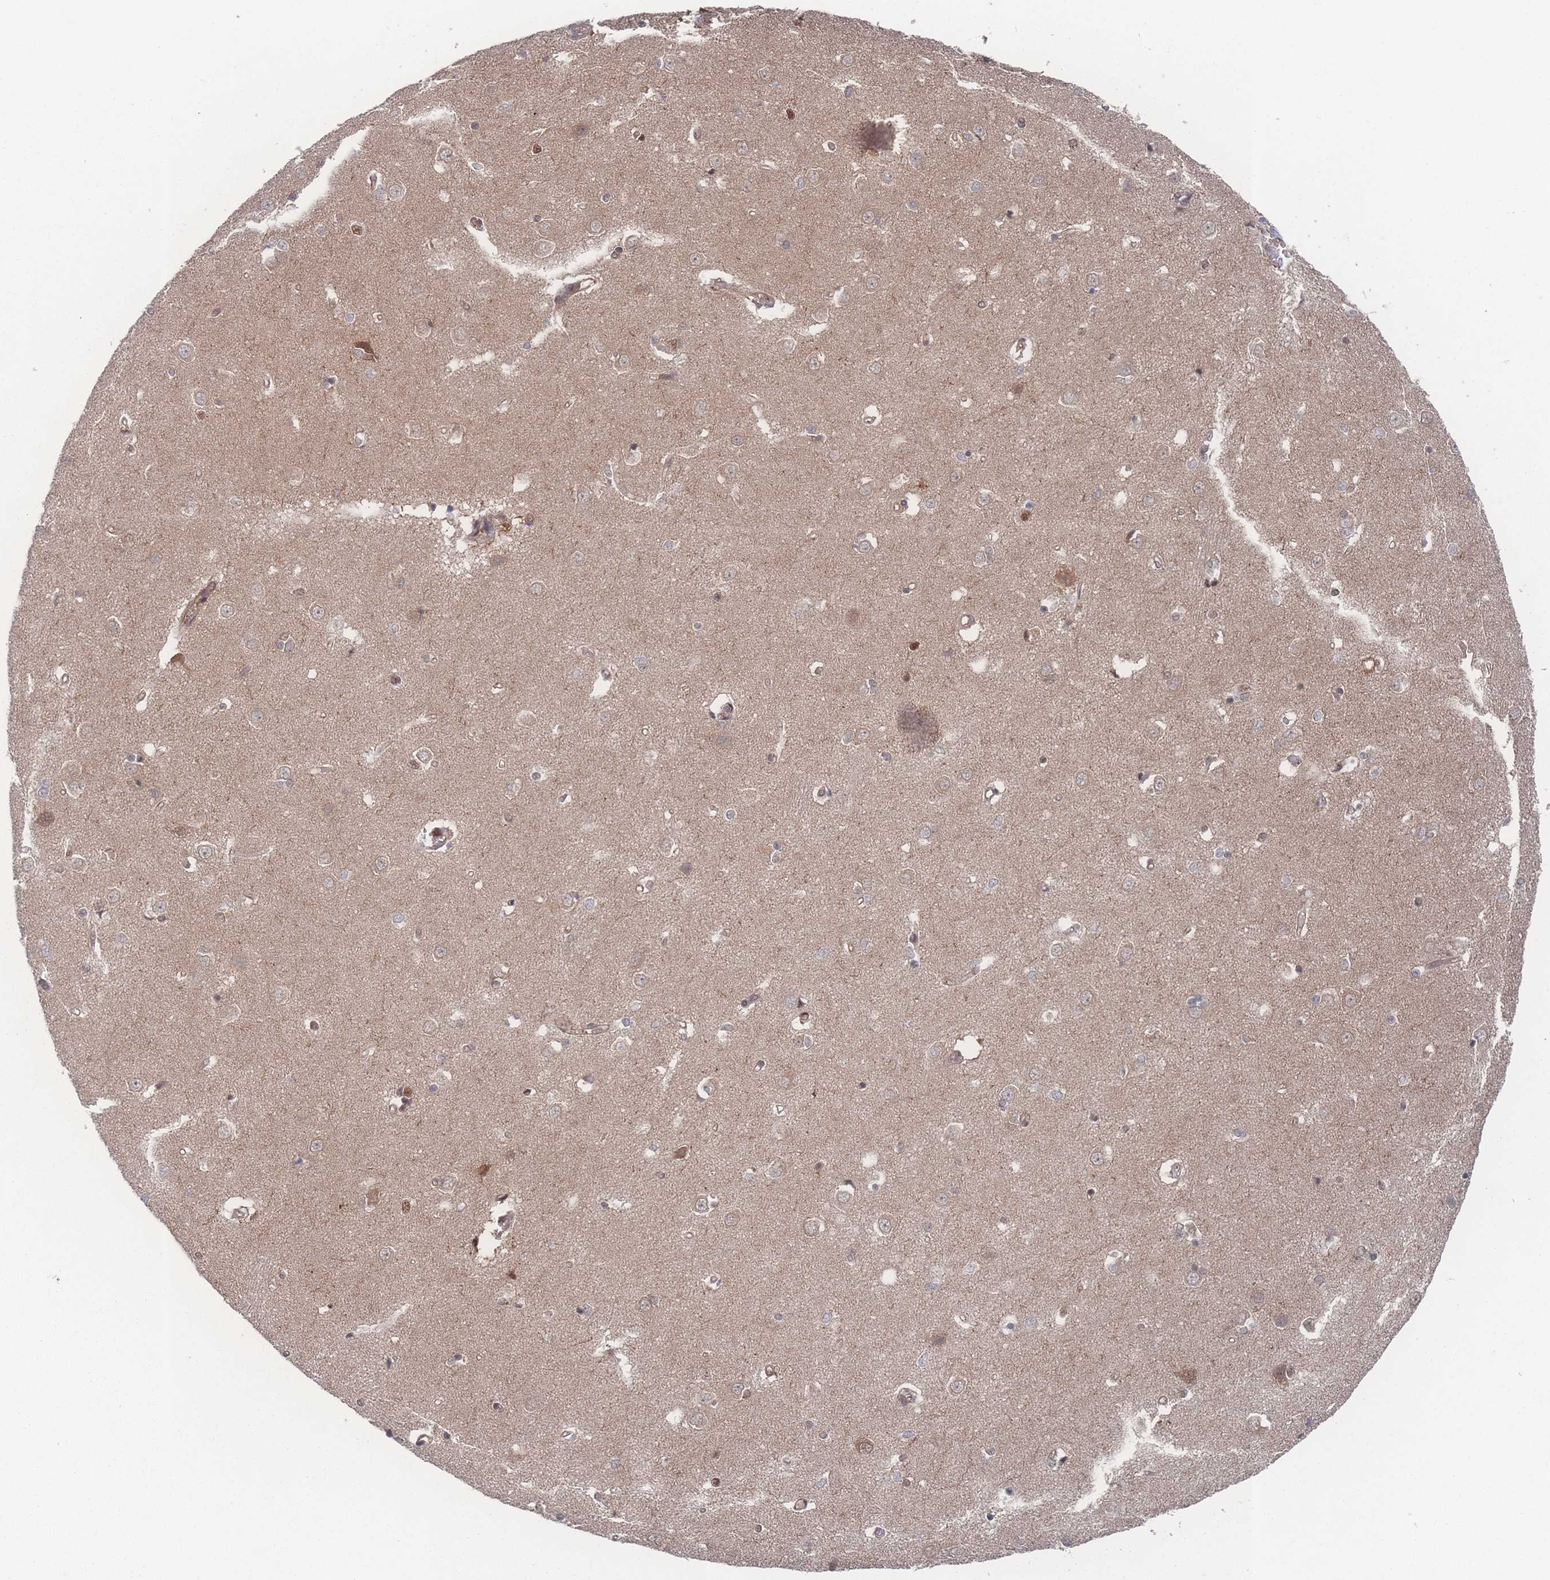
{"staining": {"intensity": "moderate", "quantity": "<25%", "location": "cytoplasmic/membranous,nuclear"}, "tissue": "caudate", "cell_type": "Glial cells", "image_type": "normal", "snomed": [{"axis": "morphology", "description": "Normal tissue, NOS"}, {"axis": "topography", "description": "Lateral ventricle wall"}], "caption": "Glial cells demonstrate low levels of moderate cytoplasmic/membranous,nuclear positivity in about <25% of cells in normal human caudate.", "gene": "PSMA1", "patient": {"sex": "male", "age": 37}}